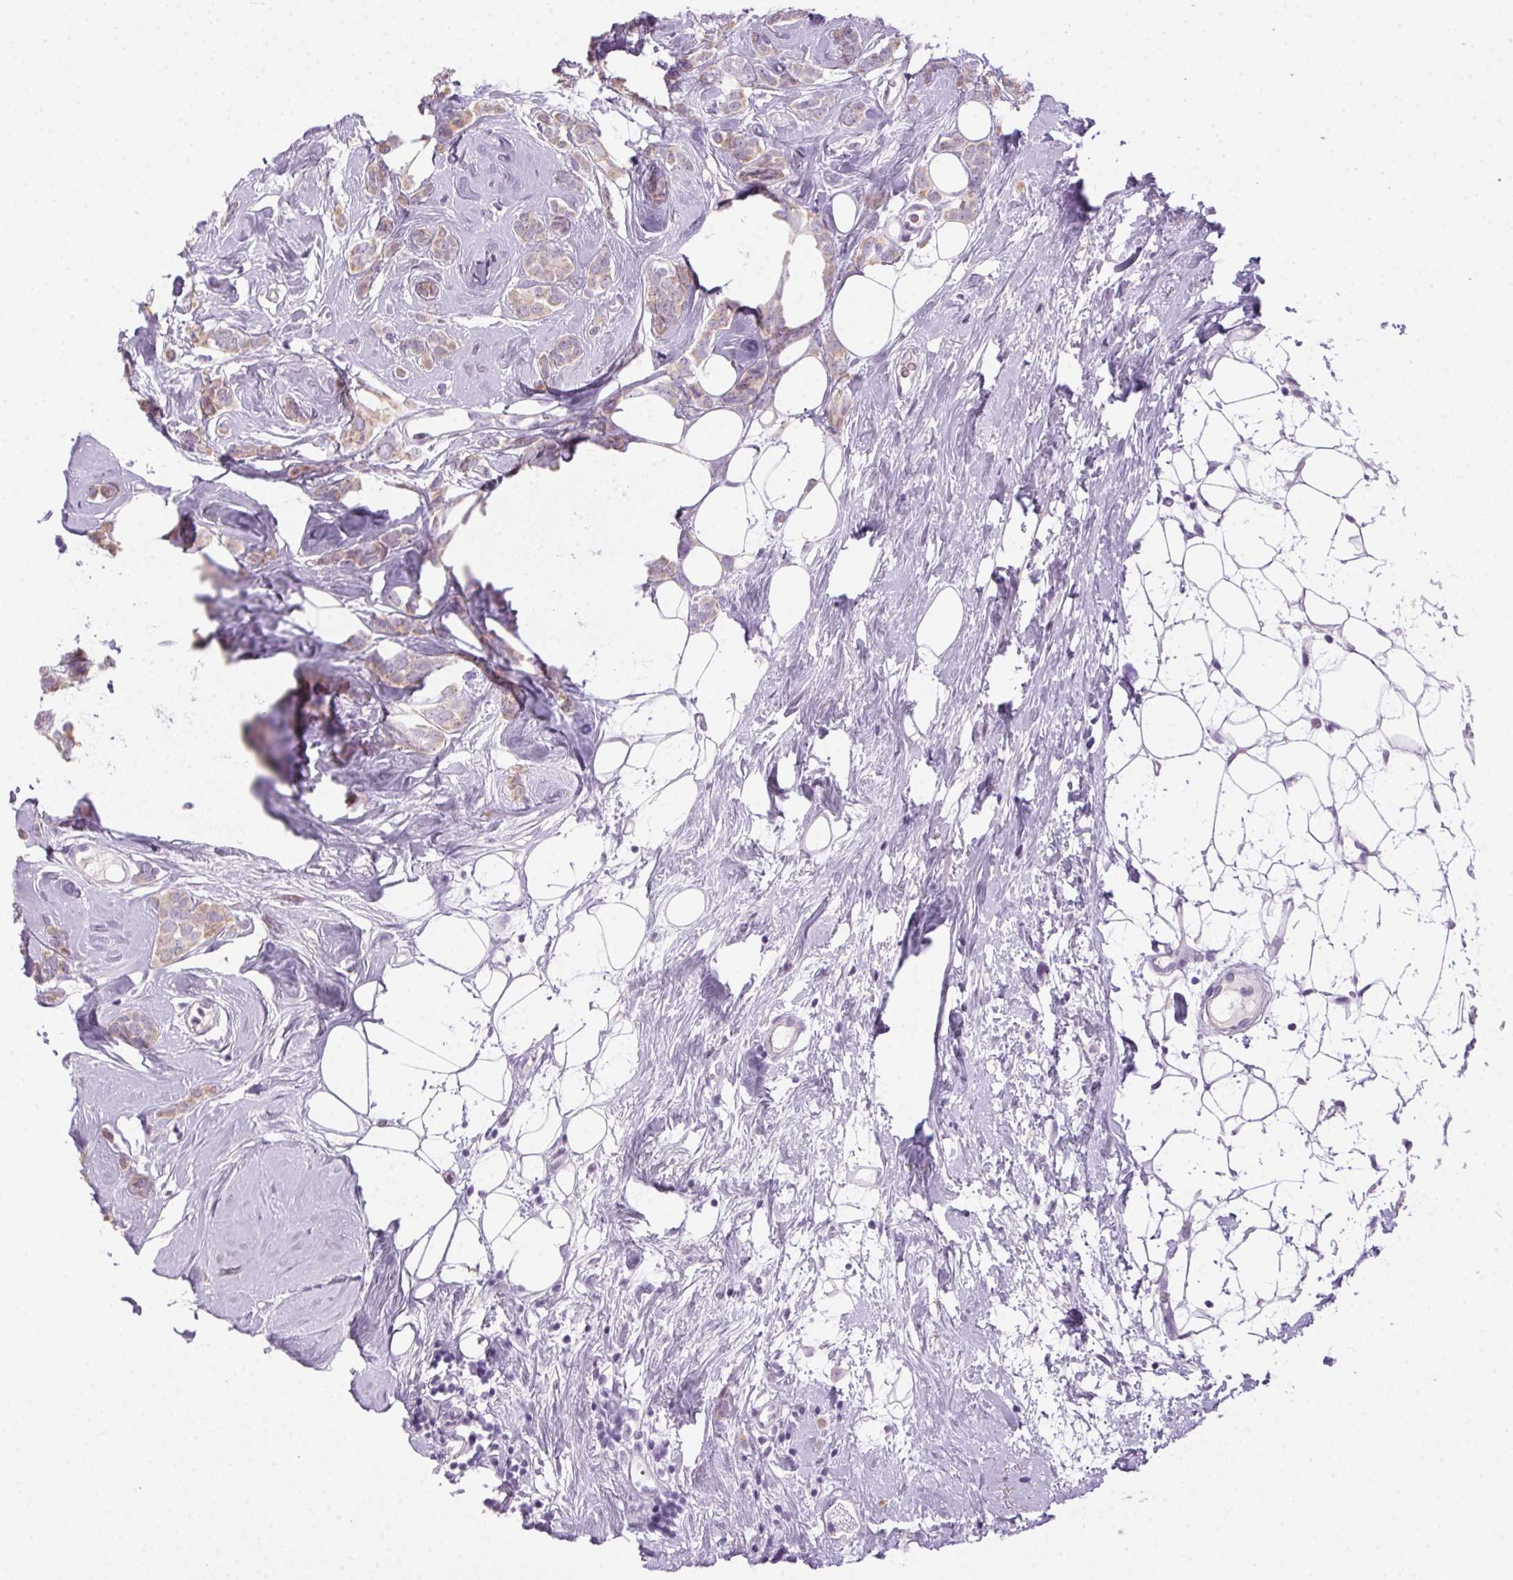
{"staining": {"intensity": "weak", "quantity": "25%-75%", "location": "cytoplasmic/membranous"}, "tissue": "breast cancer", "cell_type": "Tumor cells", "image_type": "cancer", "snomed": [{"axis": "morphology", "description": "Lobular carcinoma"}, {"axis": "topography", "description": "Breast"}], "caption": "This micrograph demonstrates immunohistochemistry staining of breast cancer (lobular carcinoma), with low weak cytoplasmic/membranous expression in about 25%-75% of tumor cells.", "gene": "POPDC2", "patient": {"sex": "female", "age": 49}}